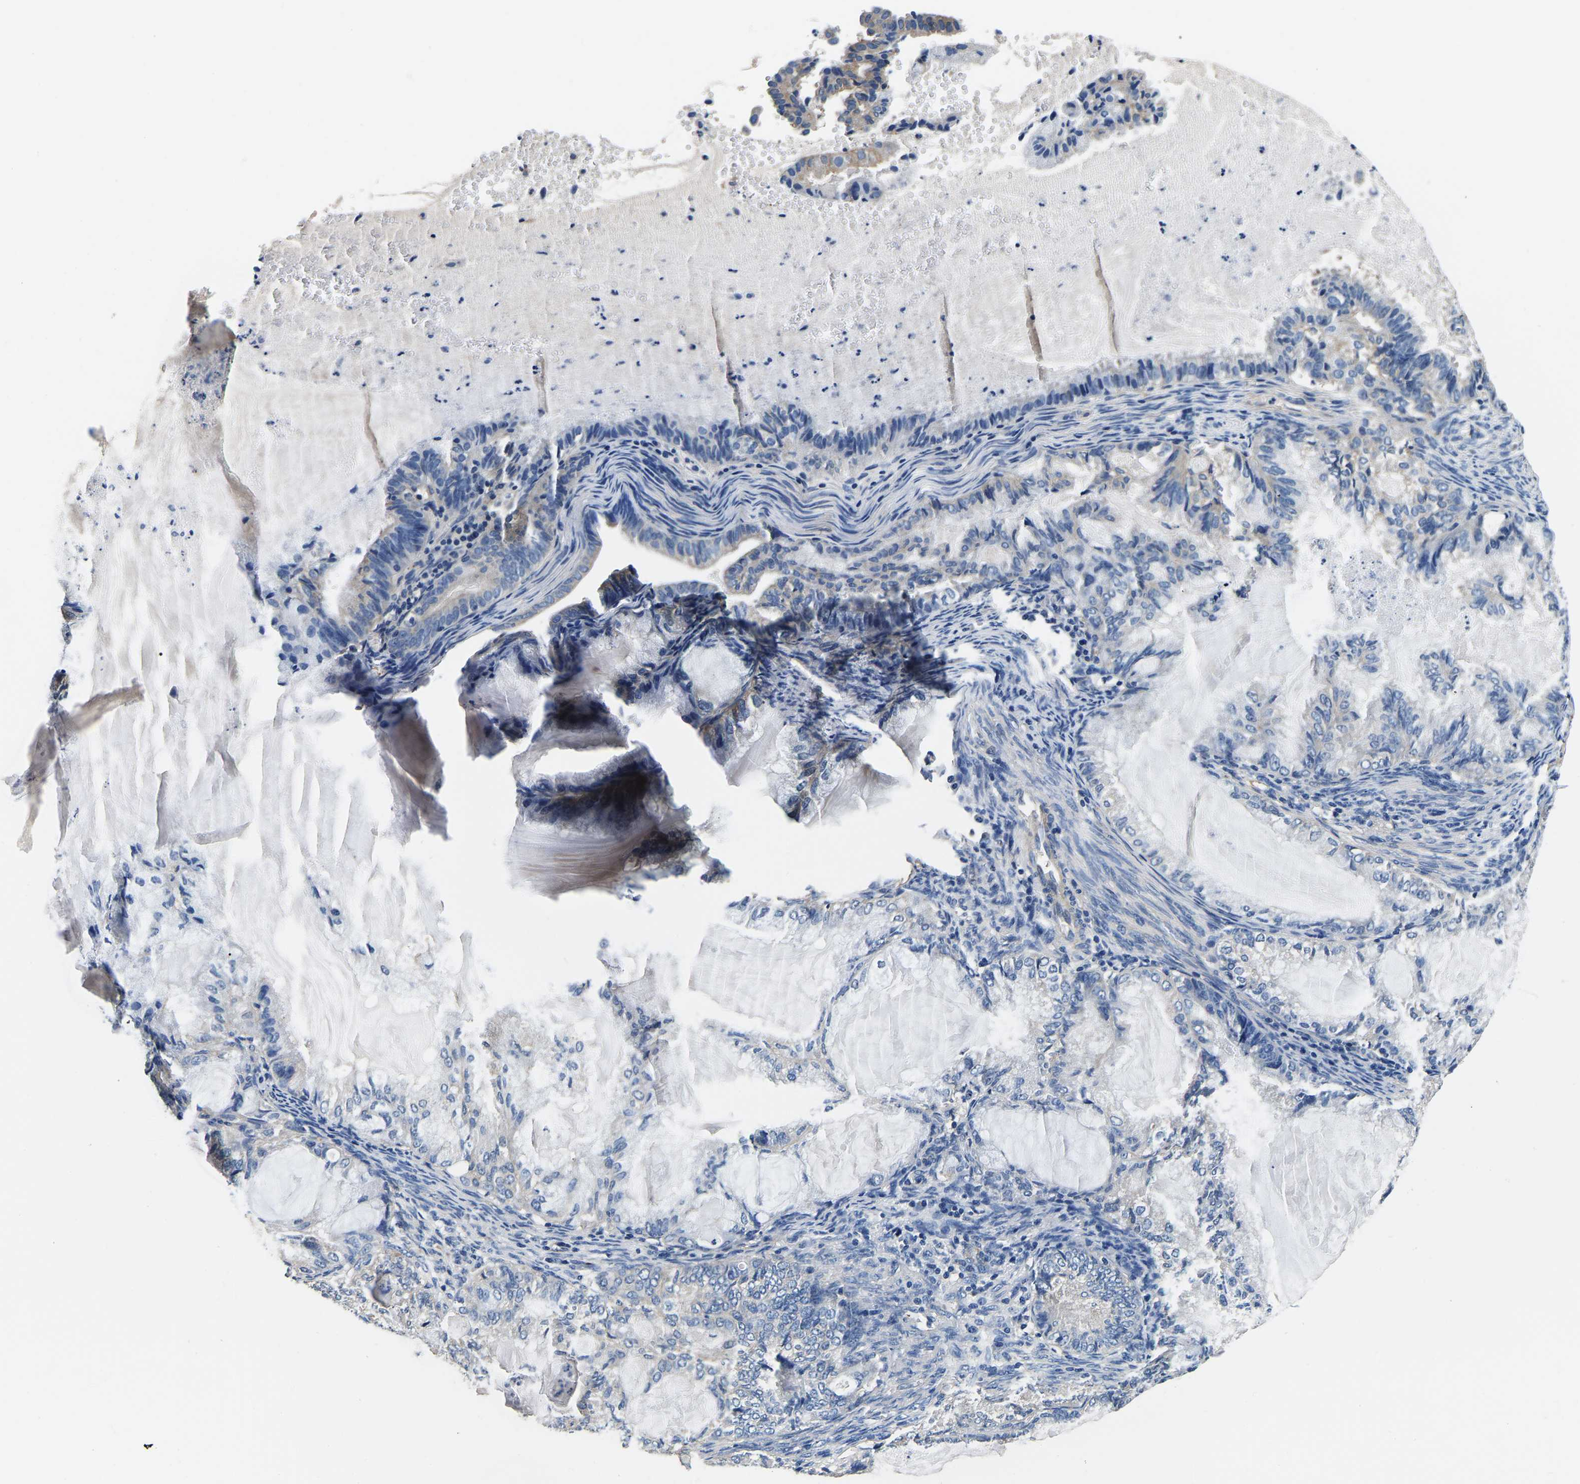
{"staining": {"intensity": "negative", "quantity": "none", "location": "none"}, "tissue": "endometrial cancer", "cell_type": "Tumor cells", "image_type": "cancer", "snomed": [{"axis": "morphology", "description": "Adenocarcinoma, NOS"}, {"axis": "topography", "description": "Endometrium"}], "caption": "The IHC image has no significant expression in tumor cells of endometrial adenocarcinoma tissue. (DAB immunohistochemistry (IHC) visualized using brightfield microscopy, high magnification).", "gene": "SH3GLB1", "patient": {"sex": "female", "age": 86}}